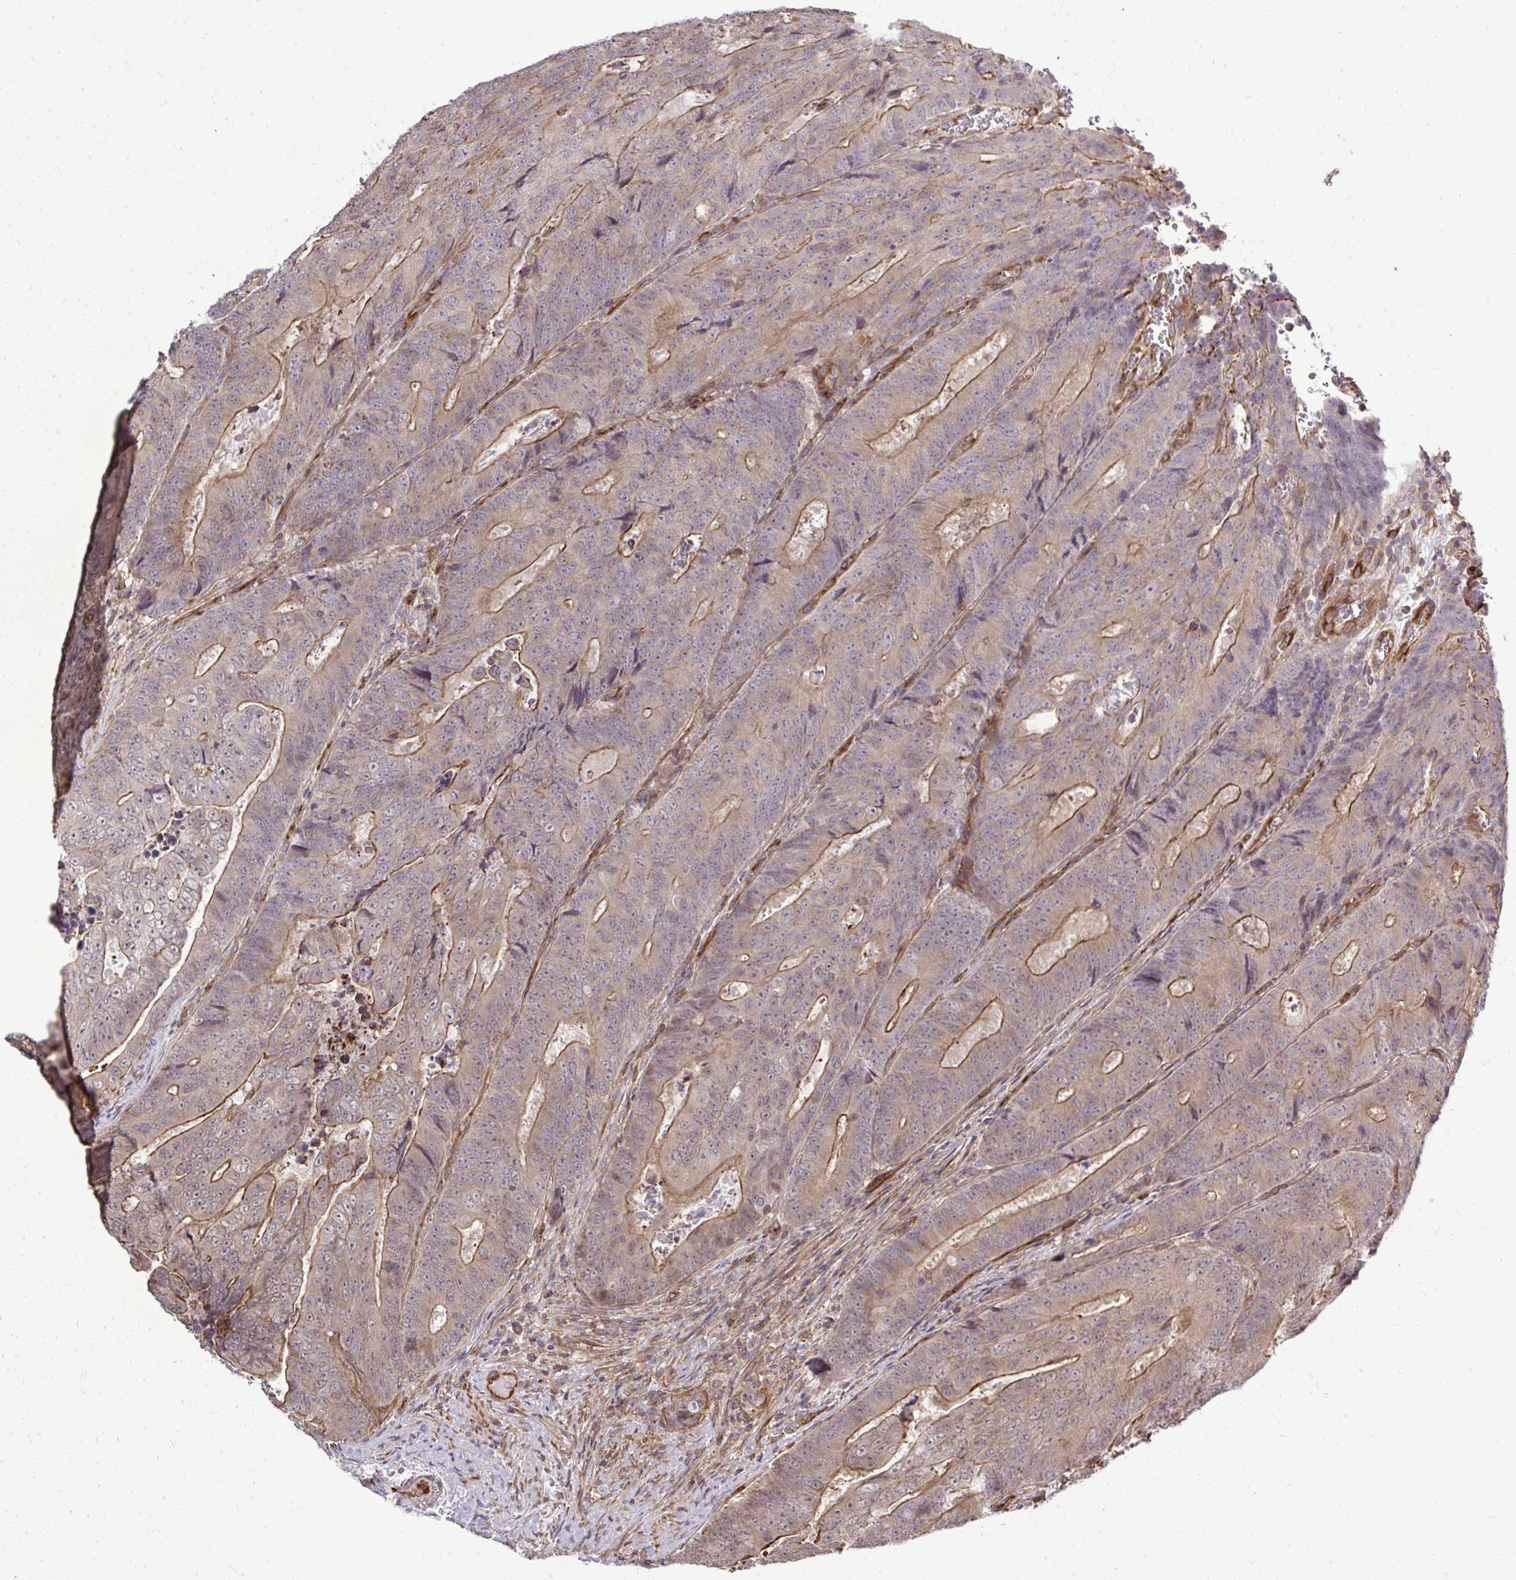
{"staining": {"intensity": "moderate", "quantity": "25%-75%", "location": "cytoplasmic/membranous"}, "tissue": "colorectal cancer", "cell_type": "Tumor cells", "image_type": "cancer", "snomed": [{"axis": "morphology", "description": "Adenocarcinoma, NOS"}, {"axis": "topography", "description": "Colon"}], "caption": "IHC (DAB) staining of human adenocarcinoma (colorectal) exhibits moderate cytoplasmic/membranous protein staining in about 25%-75% of tumor cells.", "gene": "FUT10", "patient": {"sex": "female", "age": 48}}